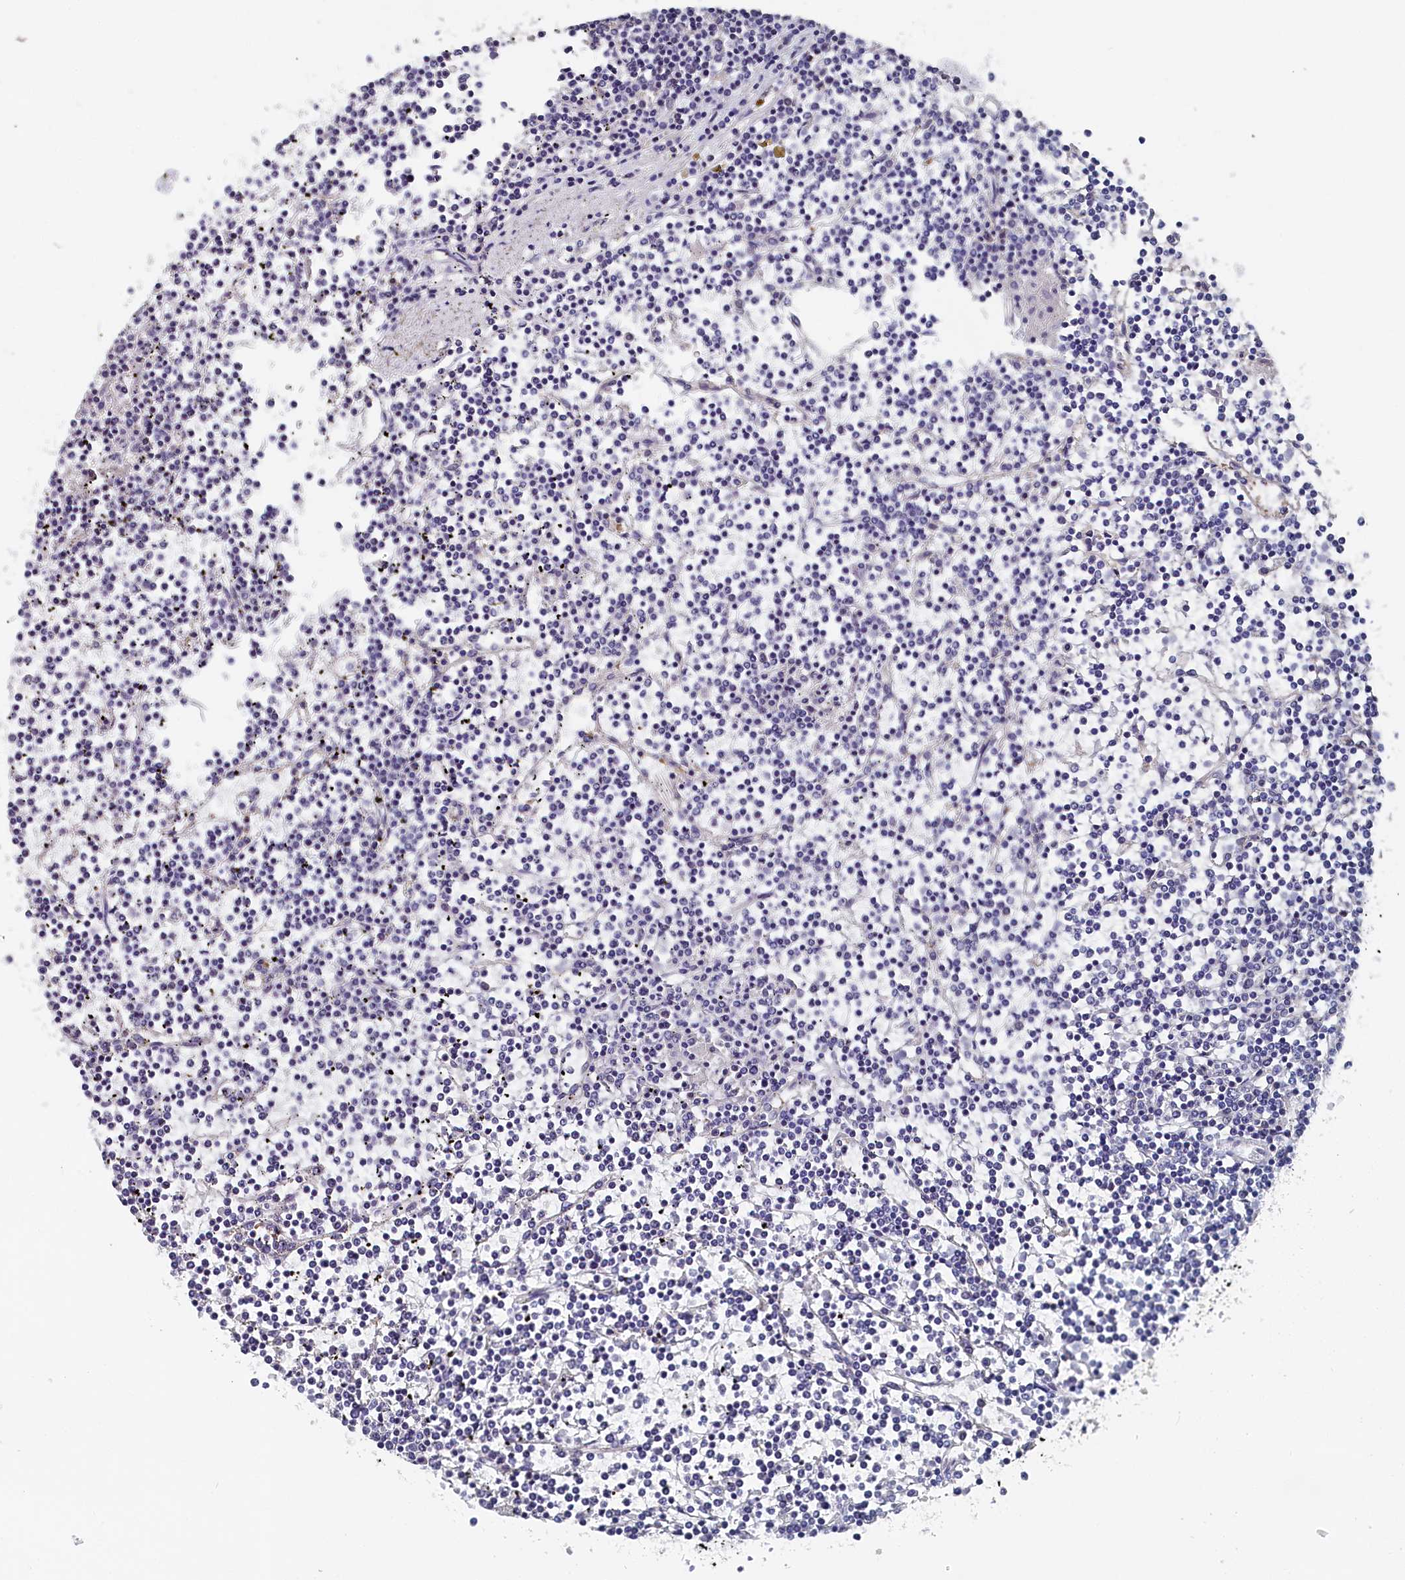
{"staining": {"intensity": "negative", "quantity": "none", "location": "none"}, "tissue": "lymphoma", "cell_type": "Tumor cells", "image_type": "cancer", "snomed": [{"axis": "morphology", "description": "Malignant lymphoma, non-Hodgkin's type, Low grade"}, {"axis": "topography", "description": "Spleen"}], "caption": "There is no significant expression in tumor cells of low-grade malignant lymphoma, non-Hodgkin's type. (Stains: DAB (3,3'-diaminobenzidine) IHC with hematoxylin counter stain, Microscopy: brightfield microscopy at high magnification).", "gene": "BHMT", "patient": {"sex": "female", "age": 19}}